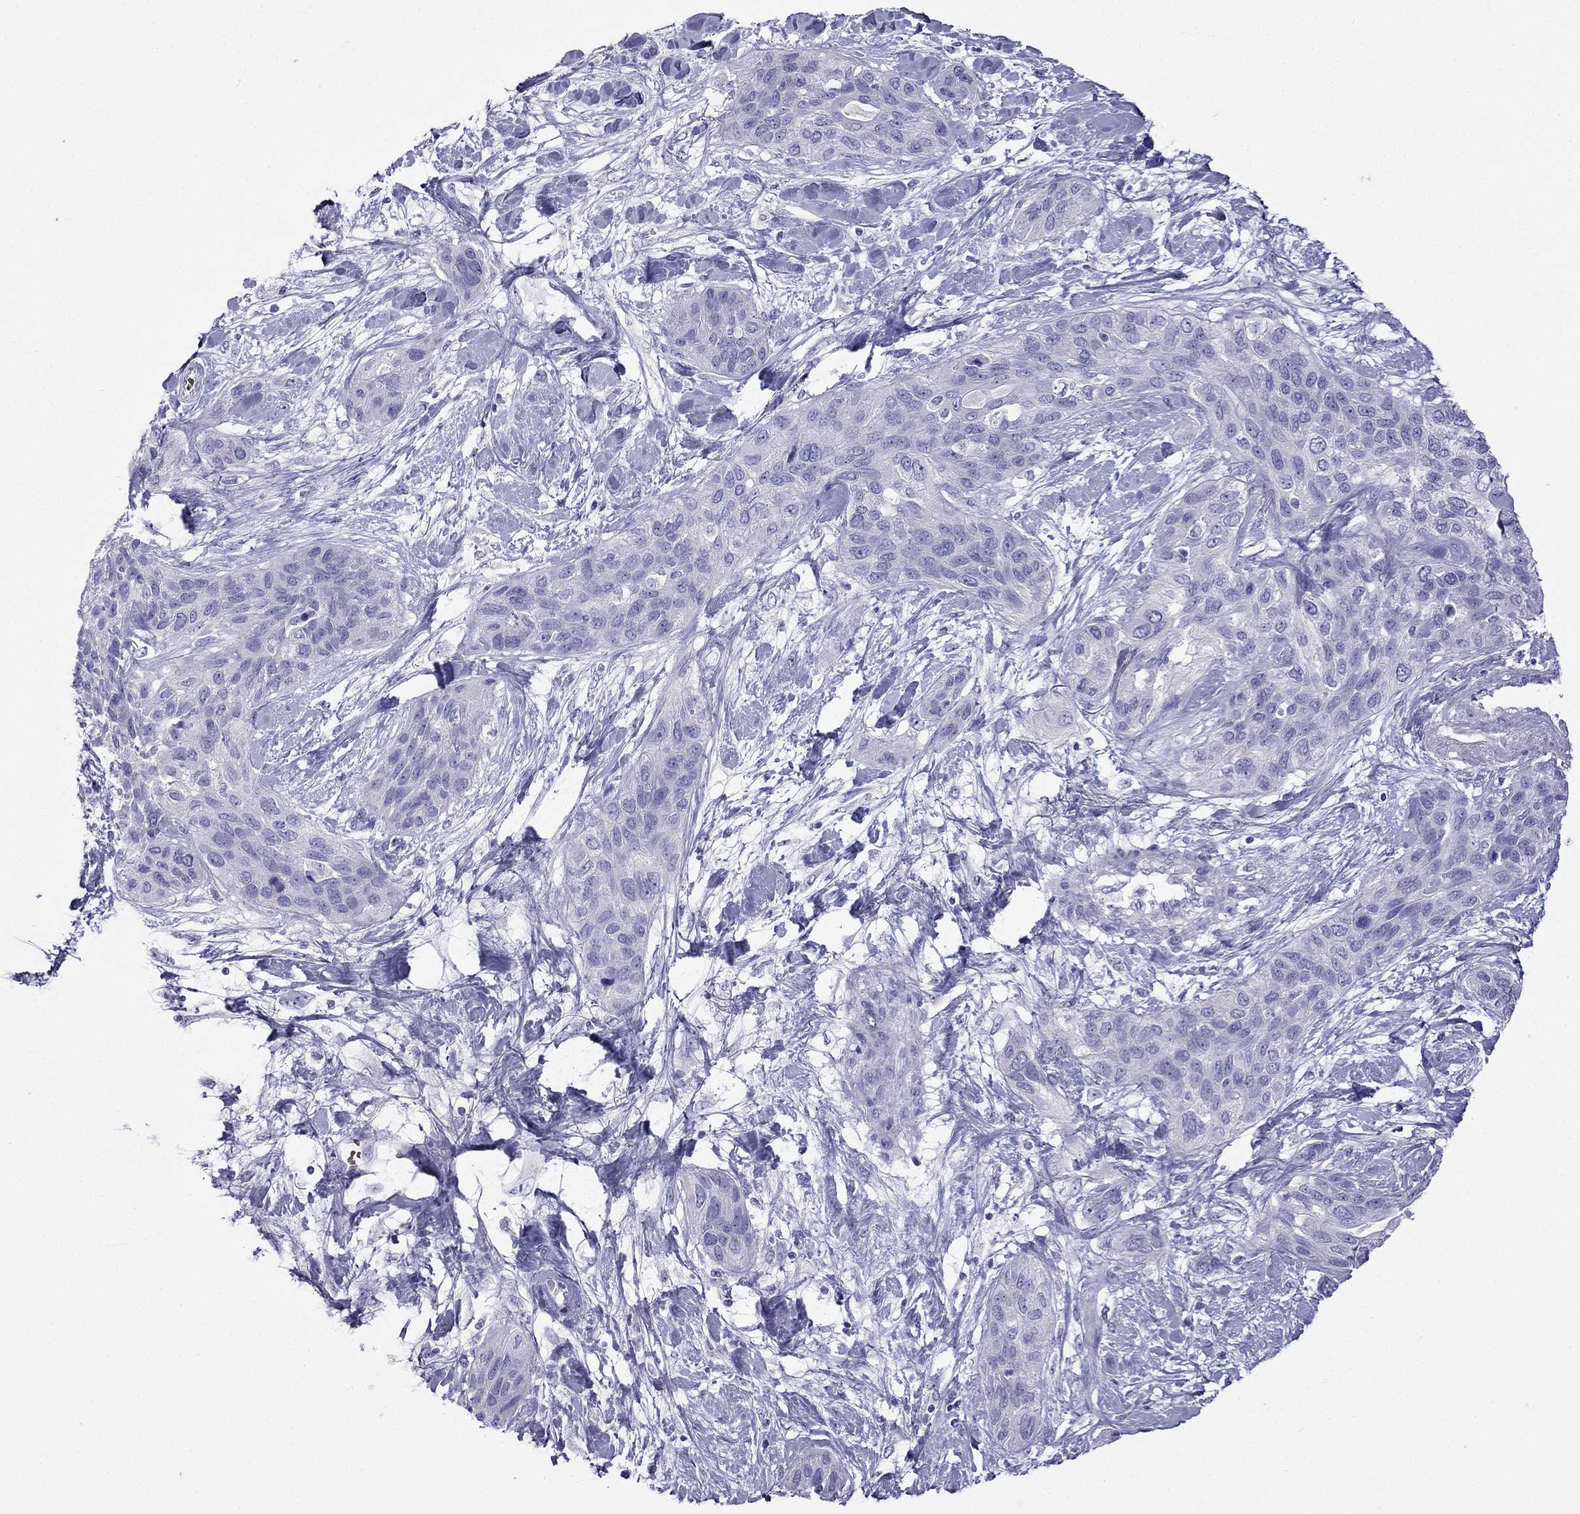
{"staining": {"intensity": "negative", "quantity": "none", "location": "none"}, "tissue": "lung cancer", "cell_type": "Tumor cells", "image_type": "cancer", "snomed": [{"axis": "morphology", "description": "Squamous cell carcinoma, NOS"}, {"axis": "topography", "description": "Lung"}], "caption": "Immunohistochemistry histopathology image of human squamous cell carcinoma (lung) stained for a protein (brown), which demonstrates no staining in tumor cells.", "gene": "TDRD1", "patient": {"sex": "female", "age": 70}}